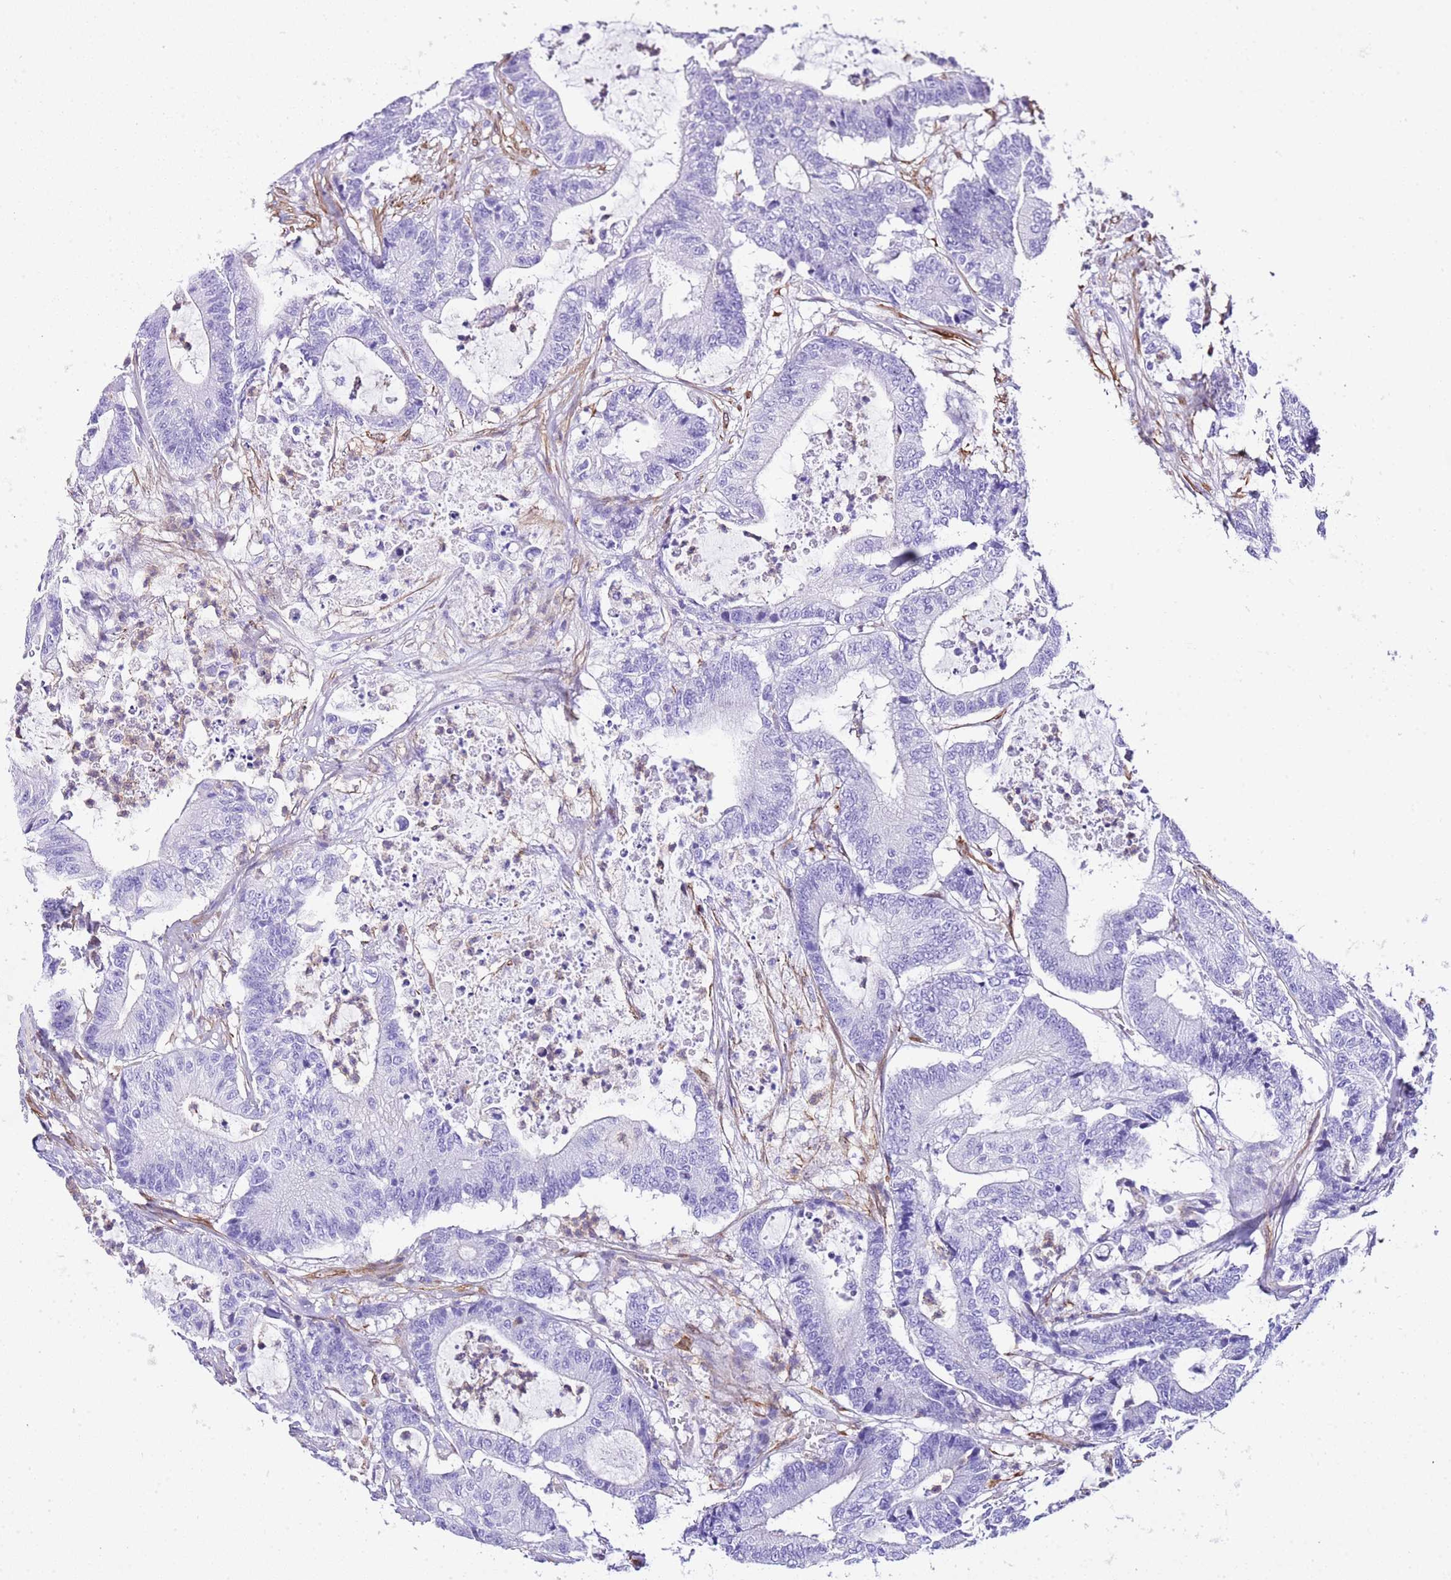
{"staining": {"intensity": "negative", "quantity": "none", "location": "none"}, "tissue": "colorectal cancer", "cell_type": "Tumor cells", "image_type": "cancer", "snomed": [{"axis": "morphology", "description": "Adenocarcinoma, NOS"}, {"axis": "topography", "description": "Colon"}], "caption": "Human colorectal cancer stained for a protein using immunohistochemistry displays no expression in tumor cells.", "gene": "CNN2", "patient": {"sex": "female", "age": 84}}